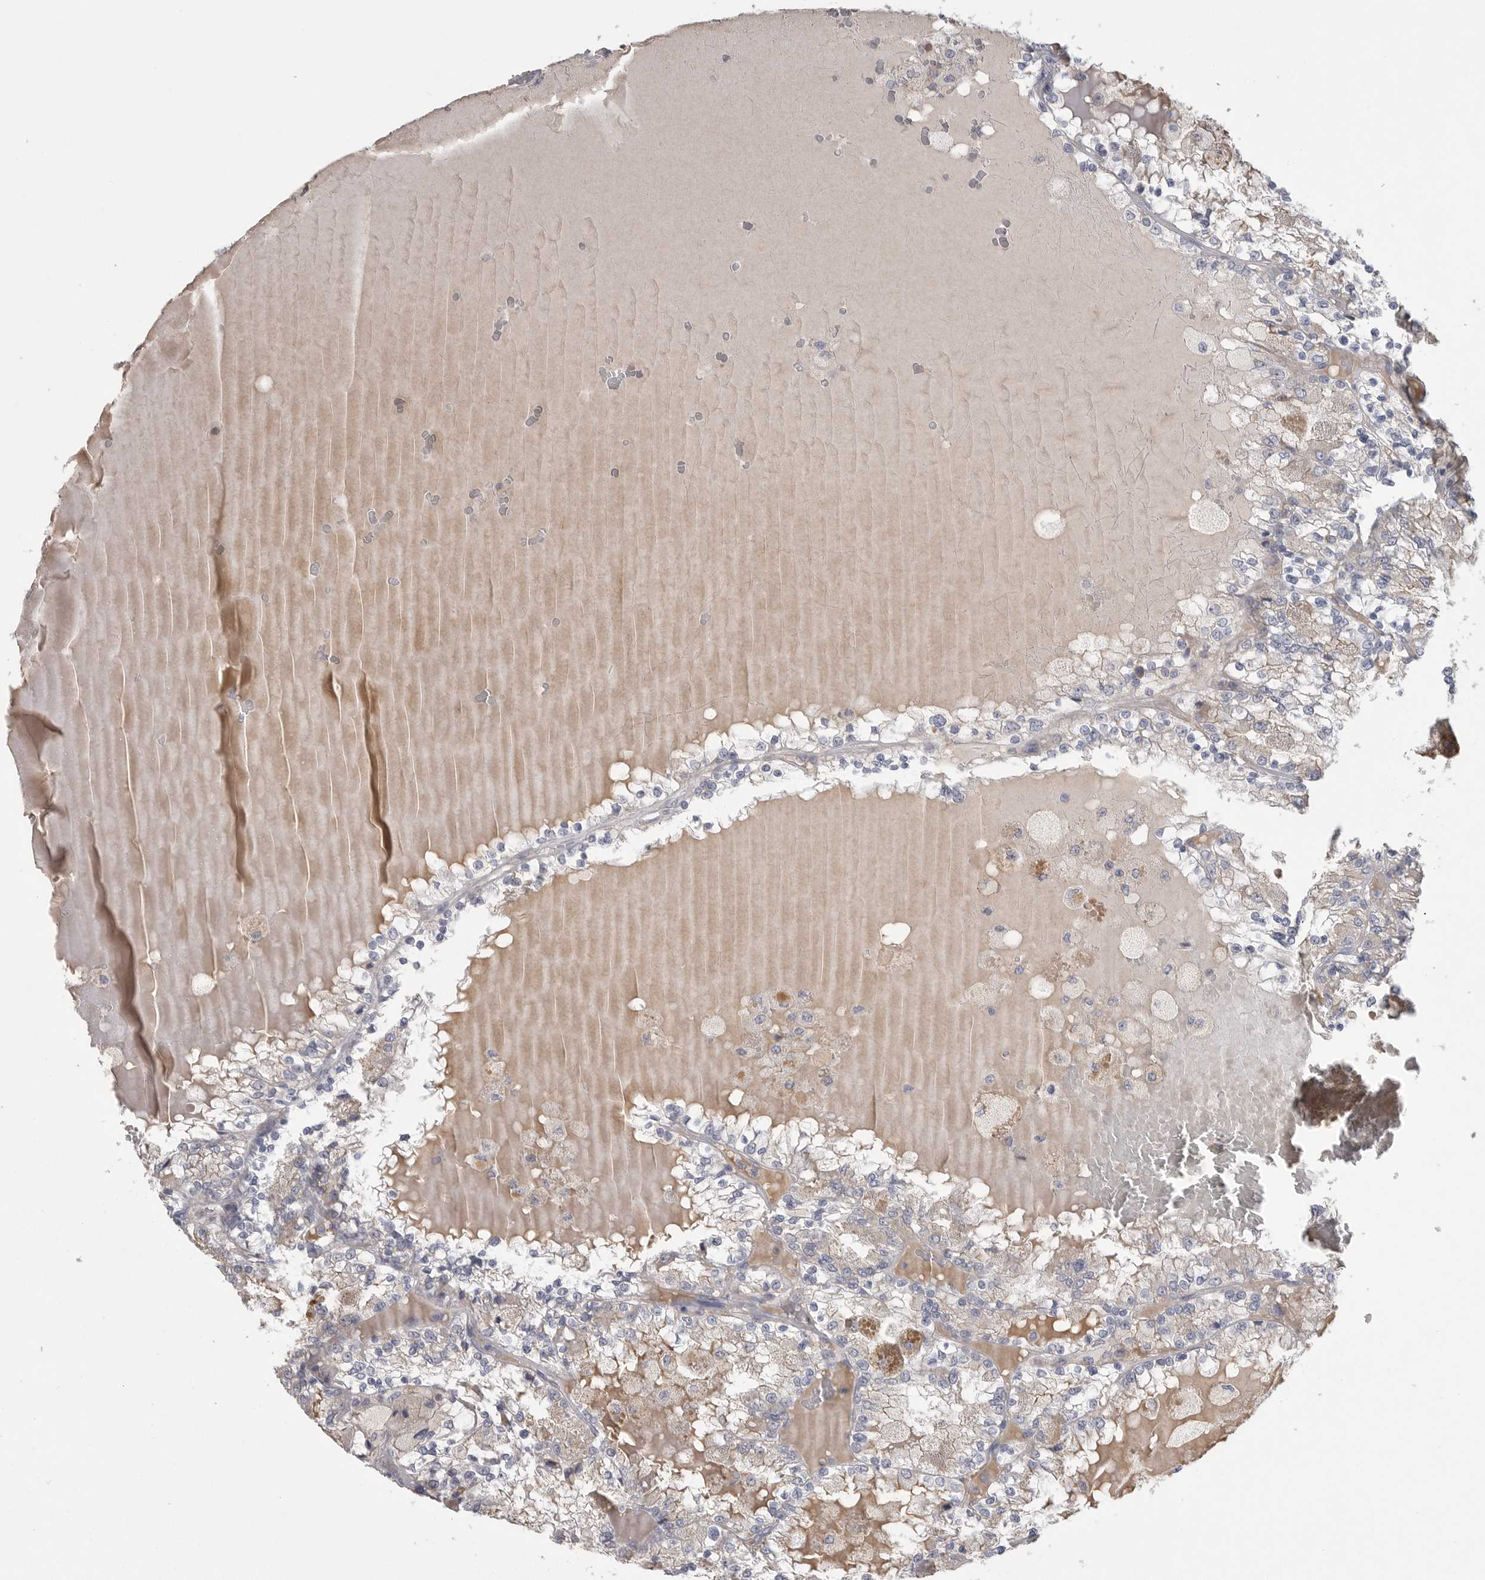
{"staining": {"intensity": "moderate", "quantity": "<25%", "location": "cytoplasmic/membranous"}, "tissue": "renal cancer", "cell_type": "Tumor cells", "image_type": "cancer", "snomed": [{"axis": "morphology", "description": "Adenocarcinoma, NOS"}, {"axis": "topography", "description": "Kidney"}], "caption": "Immunohistochemical staining of renal cancer demonstrates moderate cytoplasmic/membranous protein expression in about <25% of tumor cells.", "gene": "SDC3", "patient": {"sex": "female", "age": 56}}